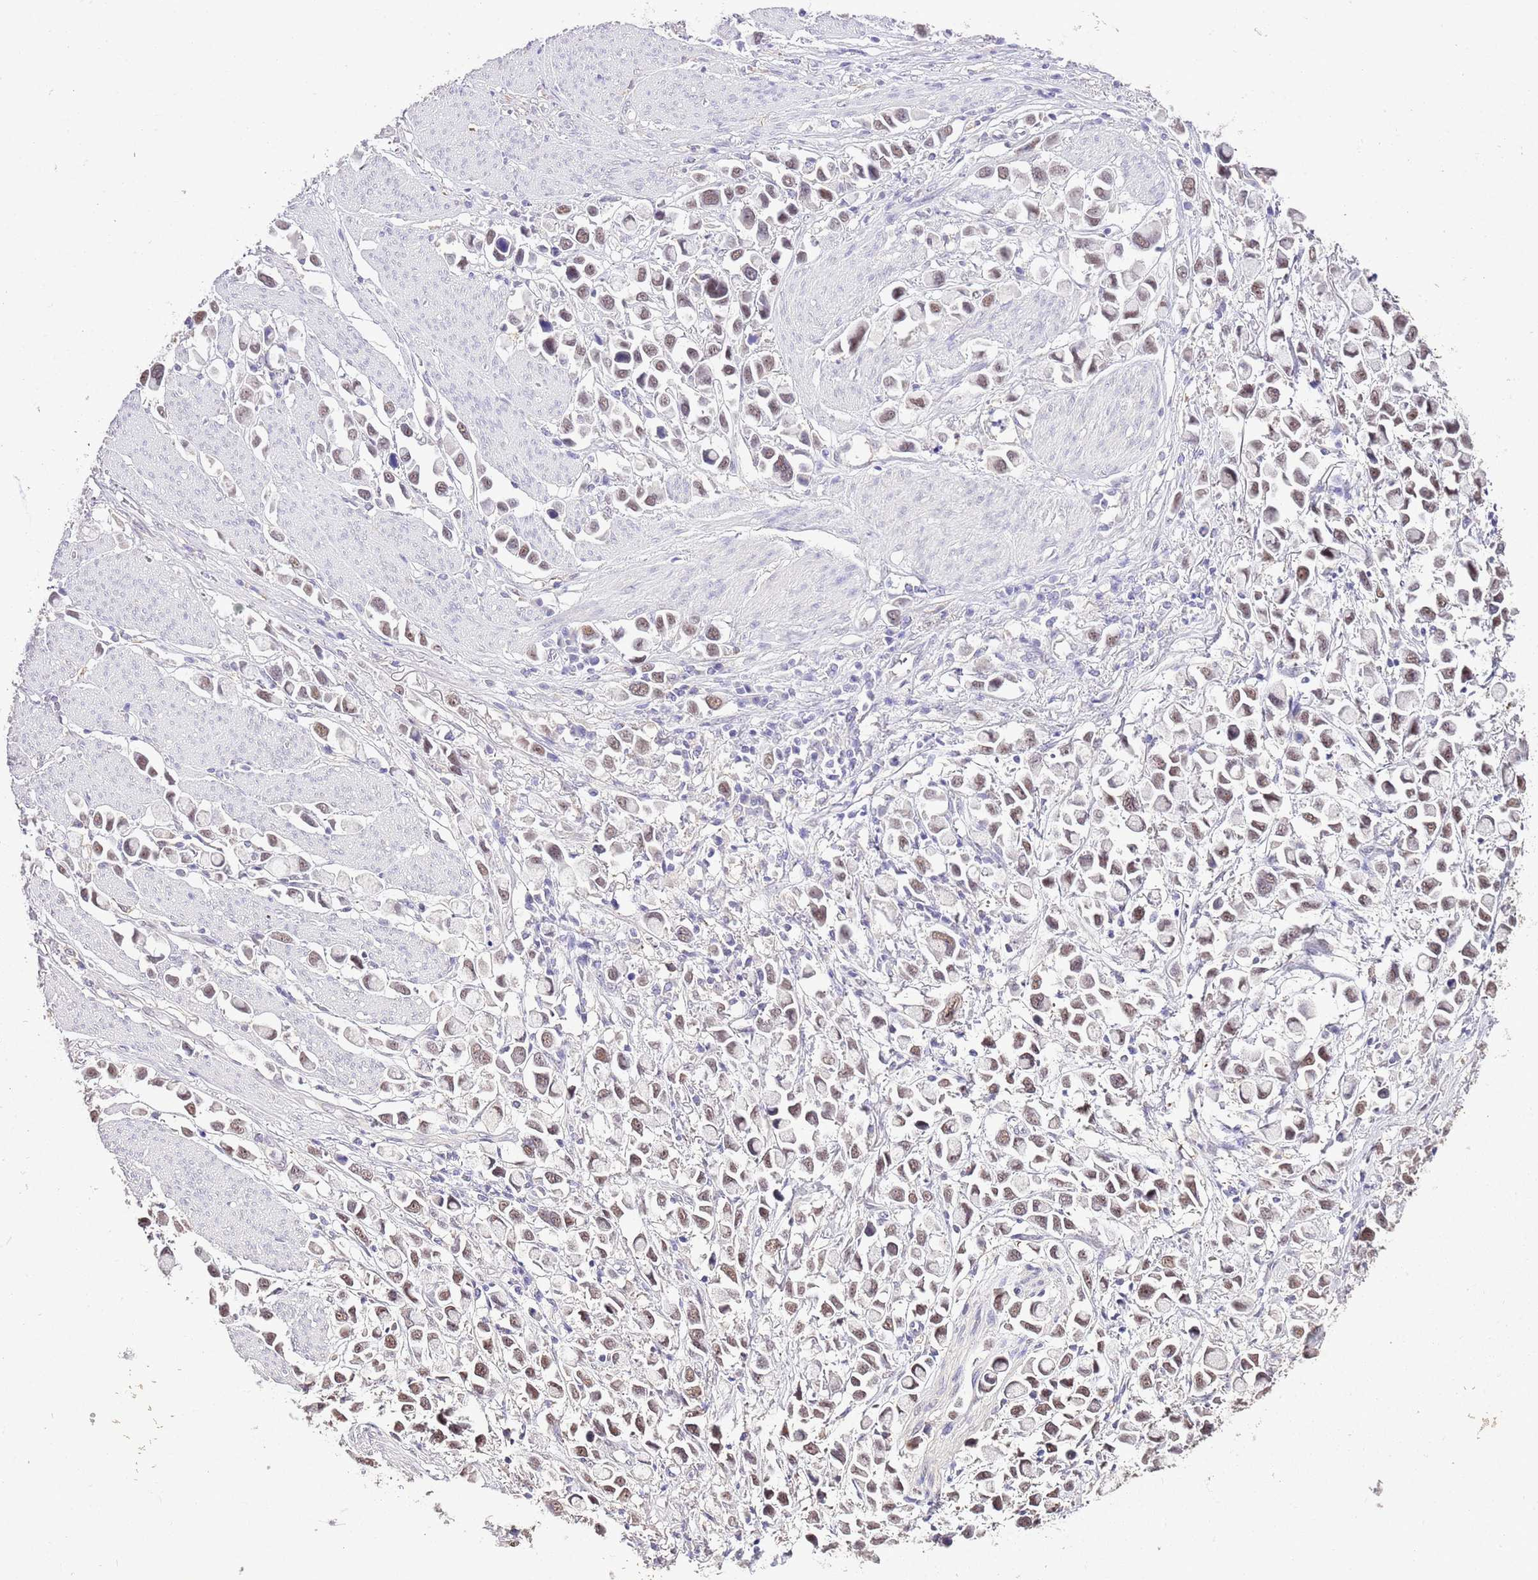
{"staining": {"intensity": "moderate", "quantity": ">75%", "location": "nuclear"}, "tissue": "stomach cancer", "cell_type": "Tumor cells", "image_type": "cancer", "snomed": [{"axis": "morphology", "description": "Adenocarcinoma, NOS"}, {"axis": "topography", "description": "Stomach"}], "caption": "This histopathology image displays immunohistochemistry staining of adenocarcinoma (stomach), with medium moderate nuclear positivity in about >75% of tumor cells.", "gene": "IZUMO4", "patient": {"sex": "female", "age": 81}}